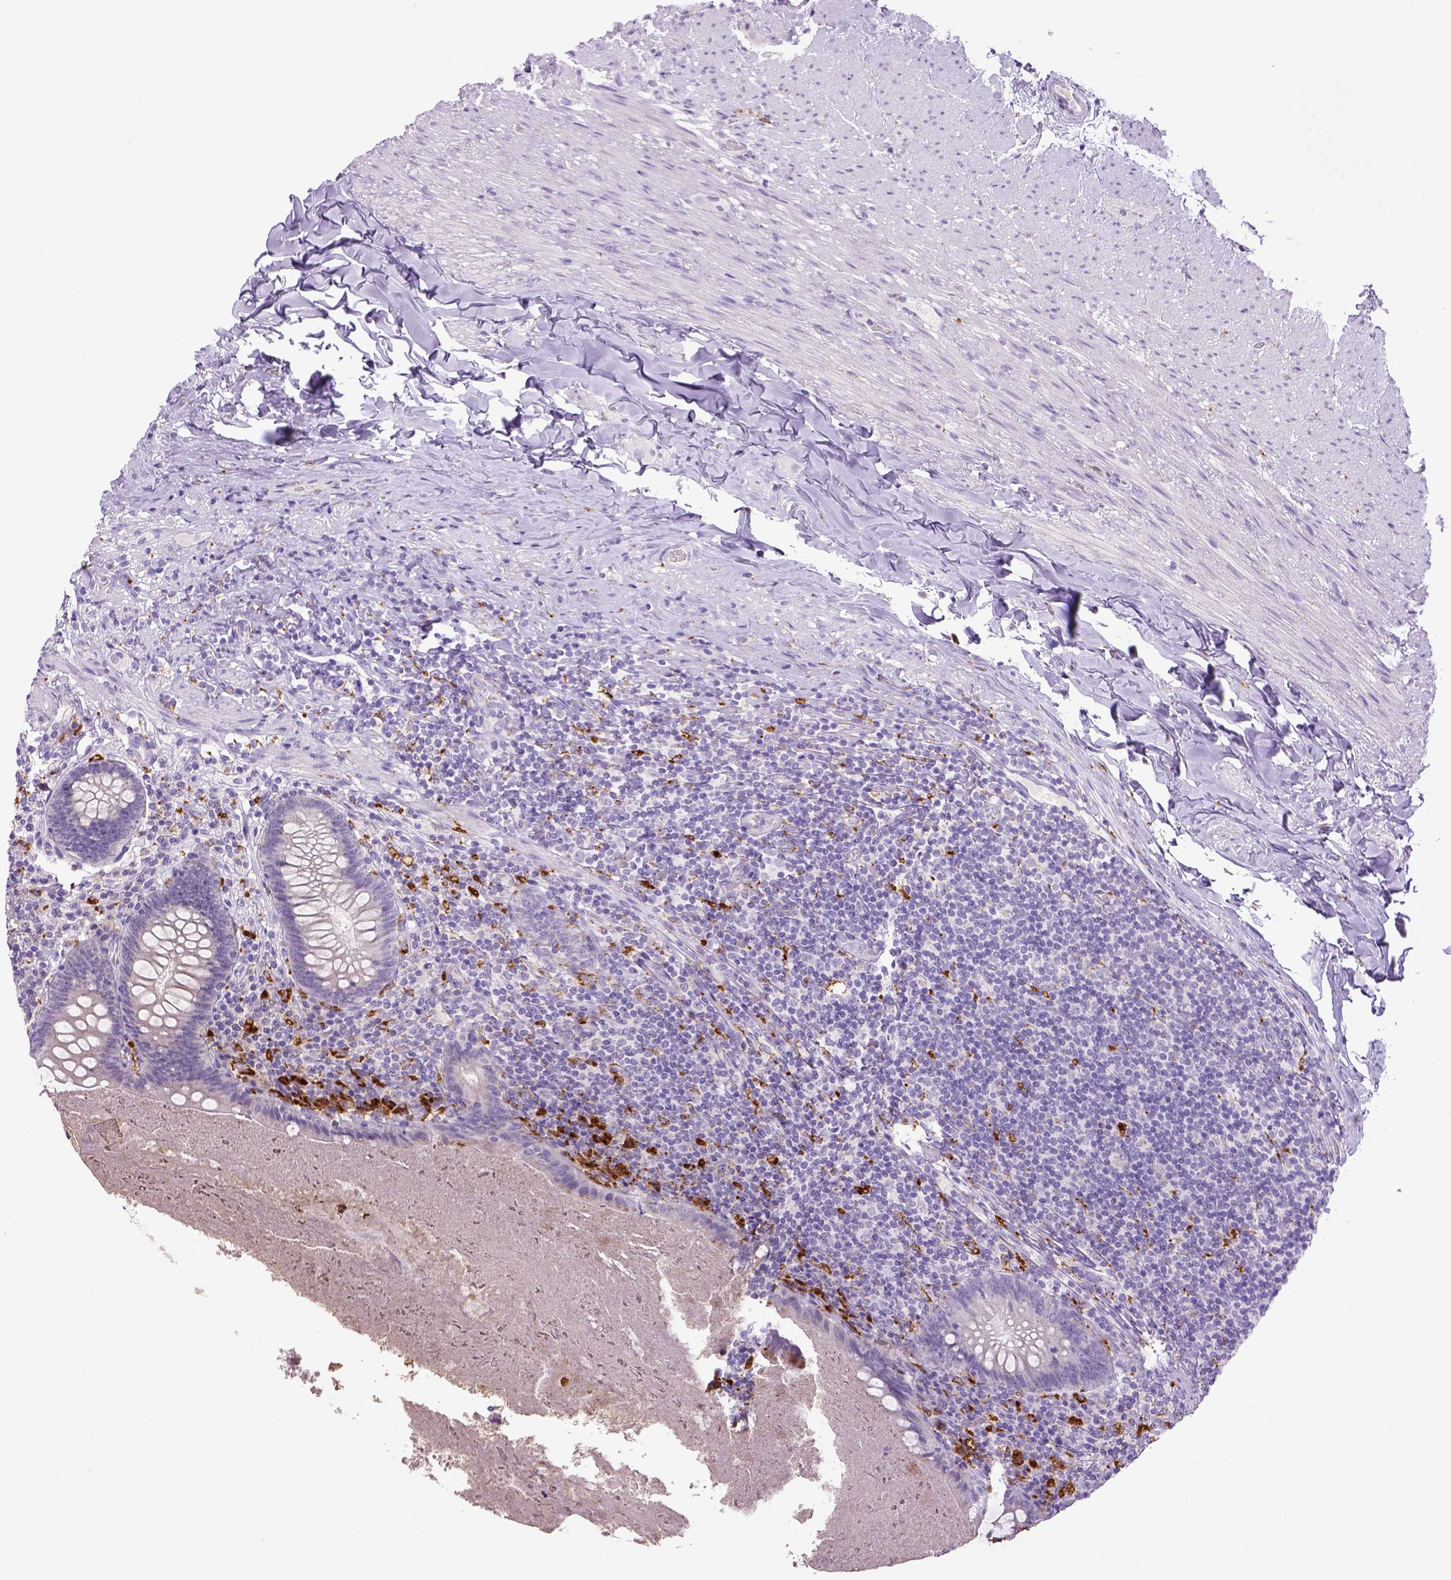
{"staining": {"intensity": "negative", "quantity": "none", "location": "none"}, "tissue": "appendix", "cell_type": "Glandular cells", "image_type": "normal", "snomed": [{"axis": "morphology", "description": "Normal tissue, NOS"}, {"axis": "topography", "description": "Appendix"}], "caption": "High magnification brightfield microscopy of unremarkable appendix stained with DAB (3,3'-diaminobenzidine) (brown) and counterstained with hematoxylin (blue): glandular cells show no significant expression. (Immunohistochemistry, brightfield microscopy, high magnification).", "gene": "CD68", "patient": {"sex": "male", "age": 47}}